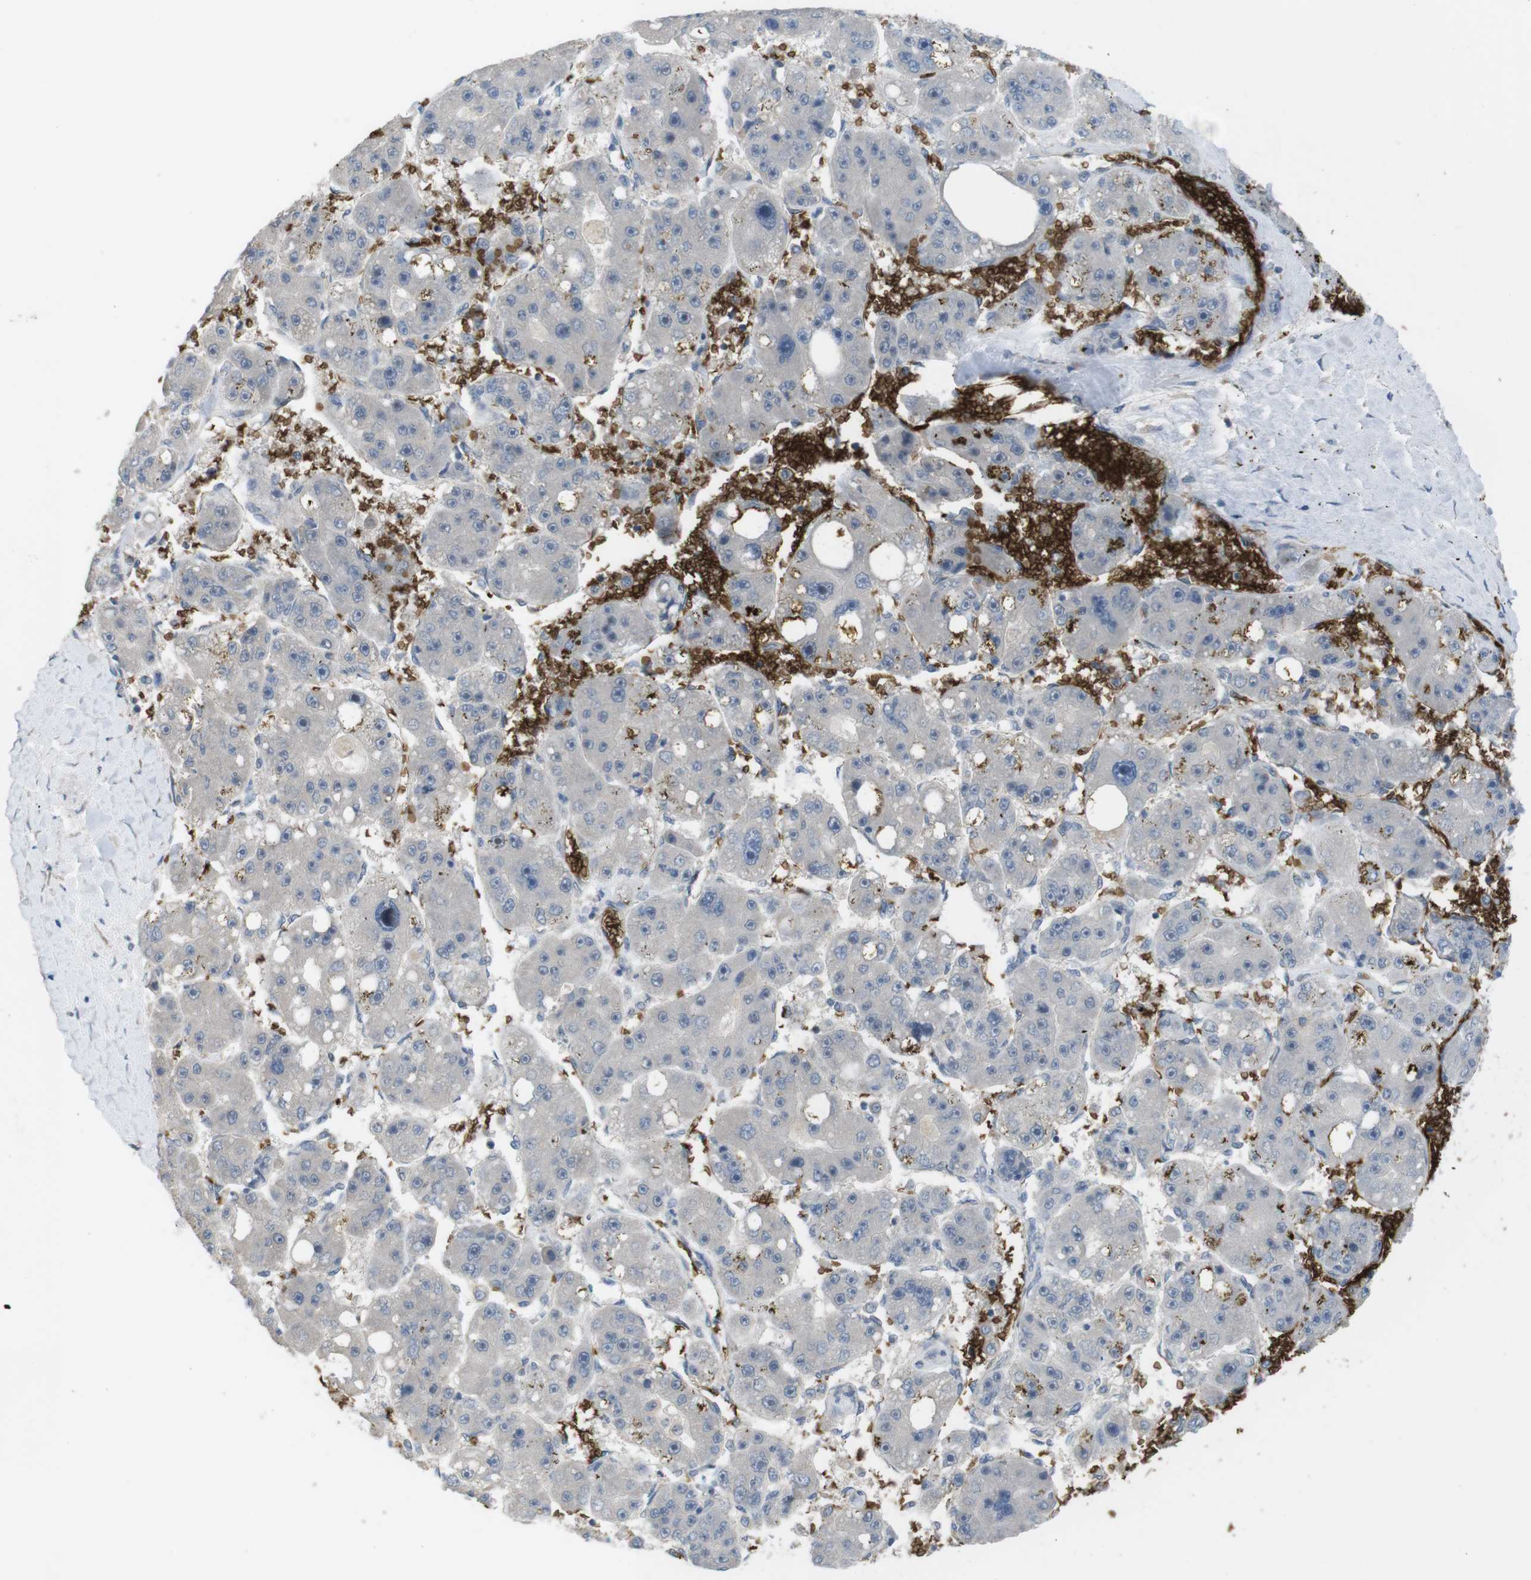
{"staining": {"intensity": "negative", "quantity": "none", "location": "none"}, "tissue": "liver cancer", "cell_type": "Tumor cells", "image_type": "cancer", "snomed": [{"axis": "morphology", "description": "Carcinoma, Hepatocellular, NOS"}, {"axis": "topography", "description": "Liver"}], "caption": "DAB (3,3'-diaminobenzidine) immunohistochemical staining of human liver cancer (hepatocellular carcinoma) reveals no significant staining in tumor cells.", "gene": "GYPA", "patient": {"sex": "female", "age": 61}}